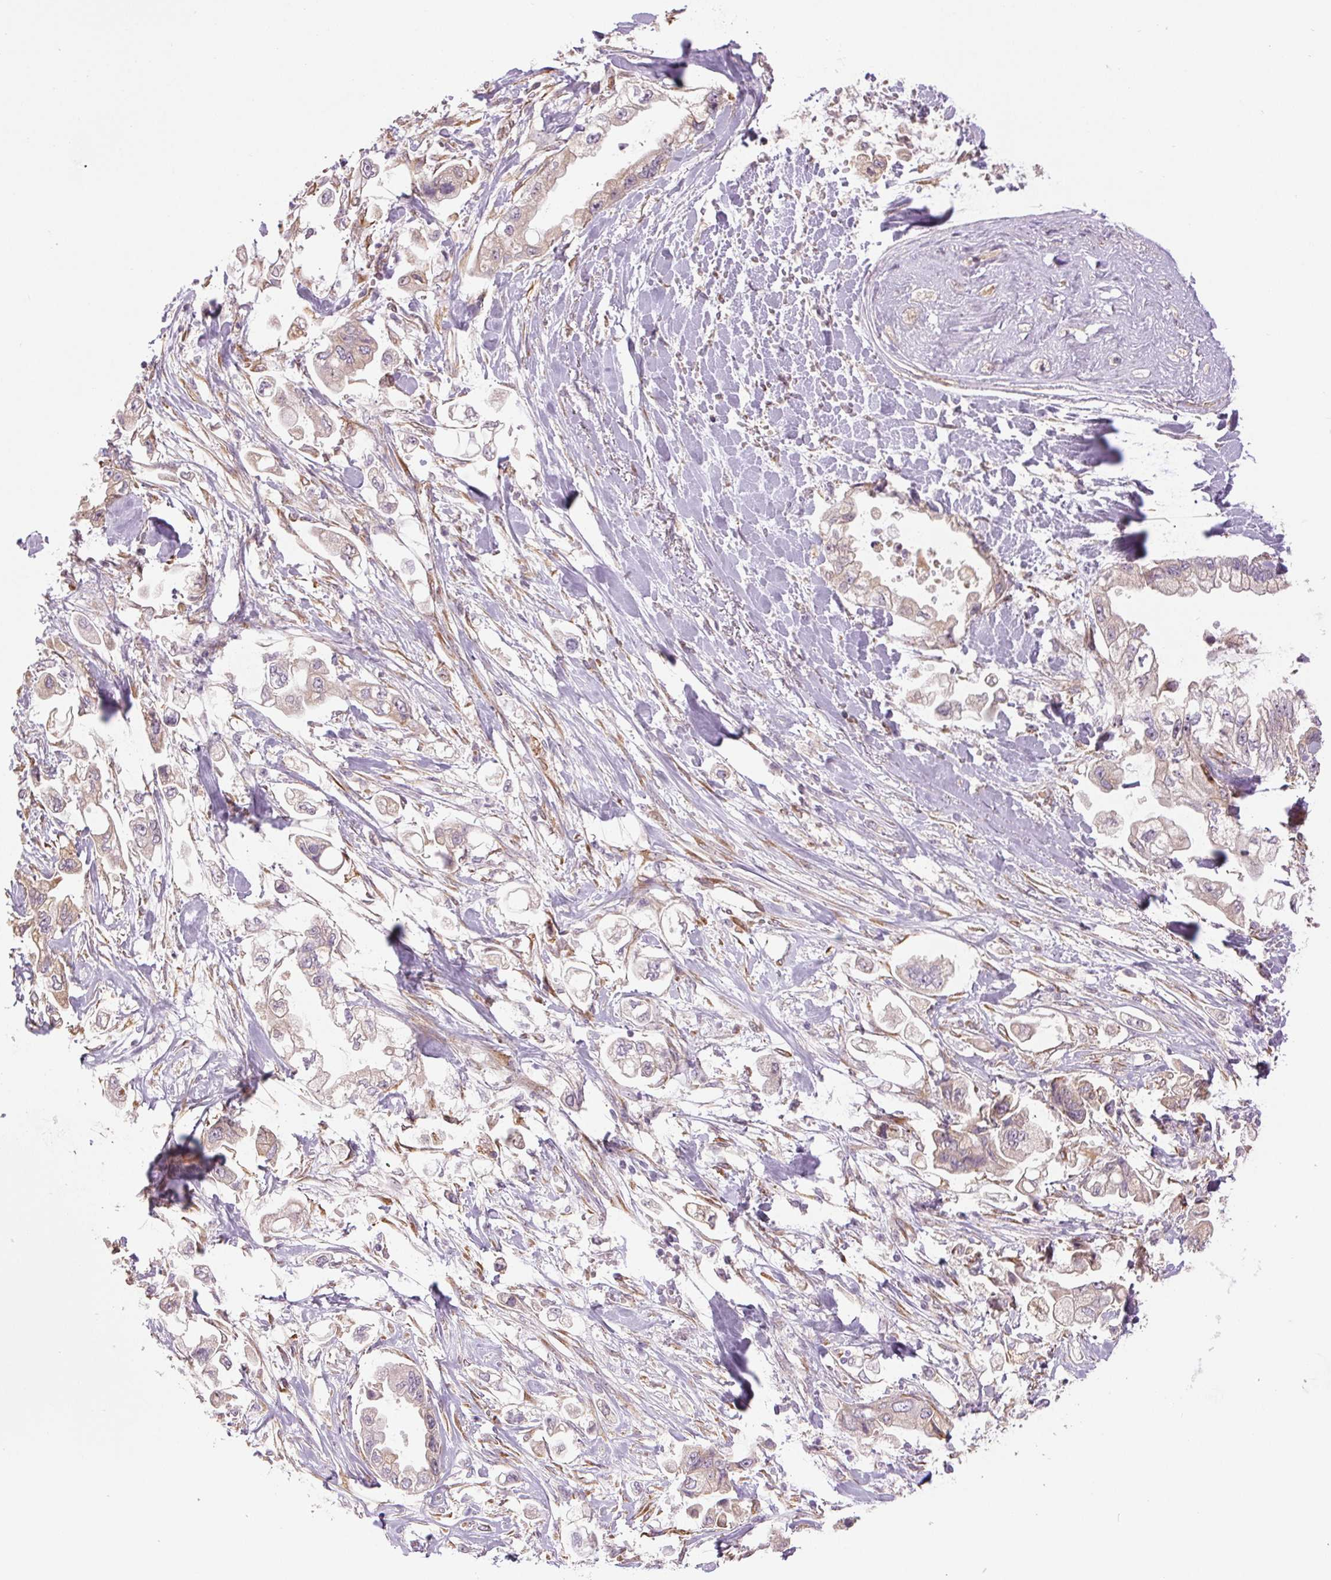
{"staining": {"intensity": "negative", "quantity": "none", "location": "none"}, "tissue": "stomach cancer", "cell_type": "Tumor cells", "image_type": "cancer", "snomed": [{"axis": "morphology", "description": "Adenocarcinoma, NOS"}, {"axis": "topography", "description": "Stomach"}], "caption": "IHC micrograph of human adenocarcinoma (stomach) stained for a protein (brown), which displays no staining in tumor cells.", "gene": "METTL17", "patient": {"sex": "male", "age": 62}}